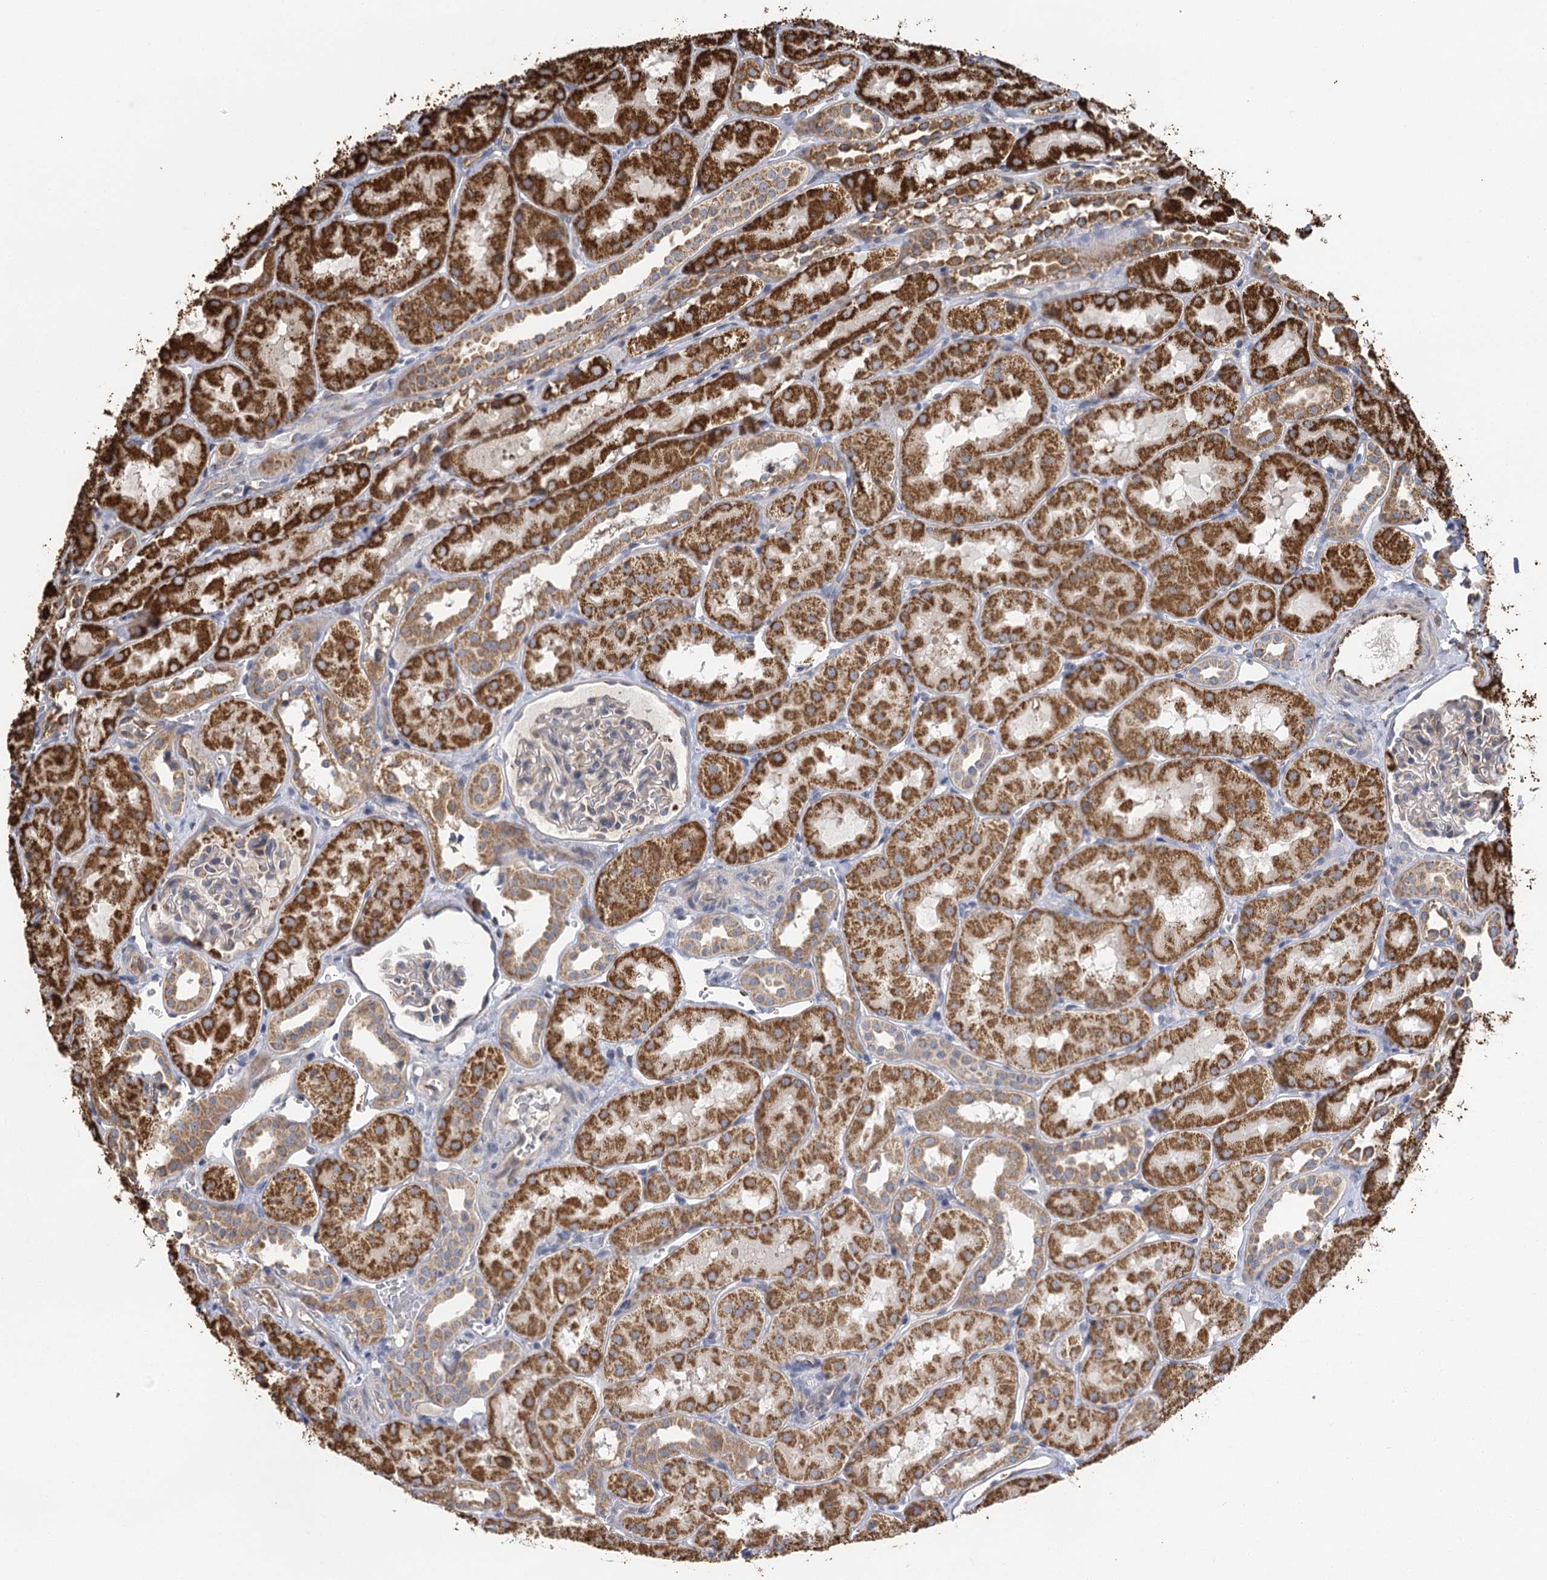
{"staining": {"intensity": "moderate", "quantity": "<25%", "location": "cytoplasmic/membranous"}, "tissue": "kidney", "cell_type": "Cells in glomeruli", "image_type": "normal", "snomed": [{"axis": "morphology", "description": "Normal tissue, NOS"}, {"axis": "topography", "description": "Kidney"}, {"axis": "topography", "description": "Urinary bladder"}], "caption": "High-magnification brightfield microscopy of normal kidney stained with DAB (brown) and counterstained with hematoxylin (blue). cells in glomeruli exhibit moderate cytoplasmic/membranous staining is identified in about<25% of cells. The staining was performed using DAB (3,3'-diaminobenzidine) to visualize the protein expression in brown, while the nuclei were stained in blue with hematoxylin (Magnification: 20x).", "gene": "IL11RA", "patient": {"sex": "male", "age": 16}}